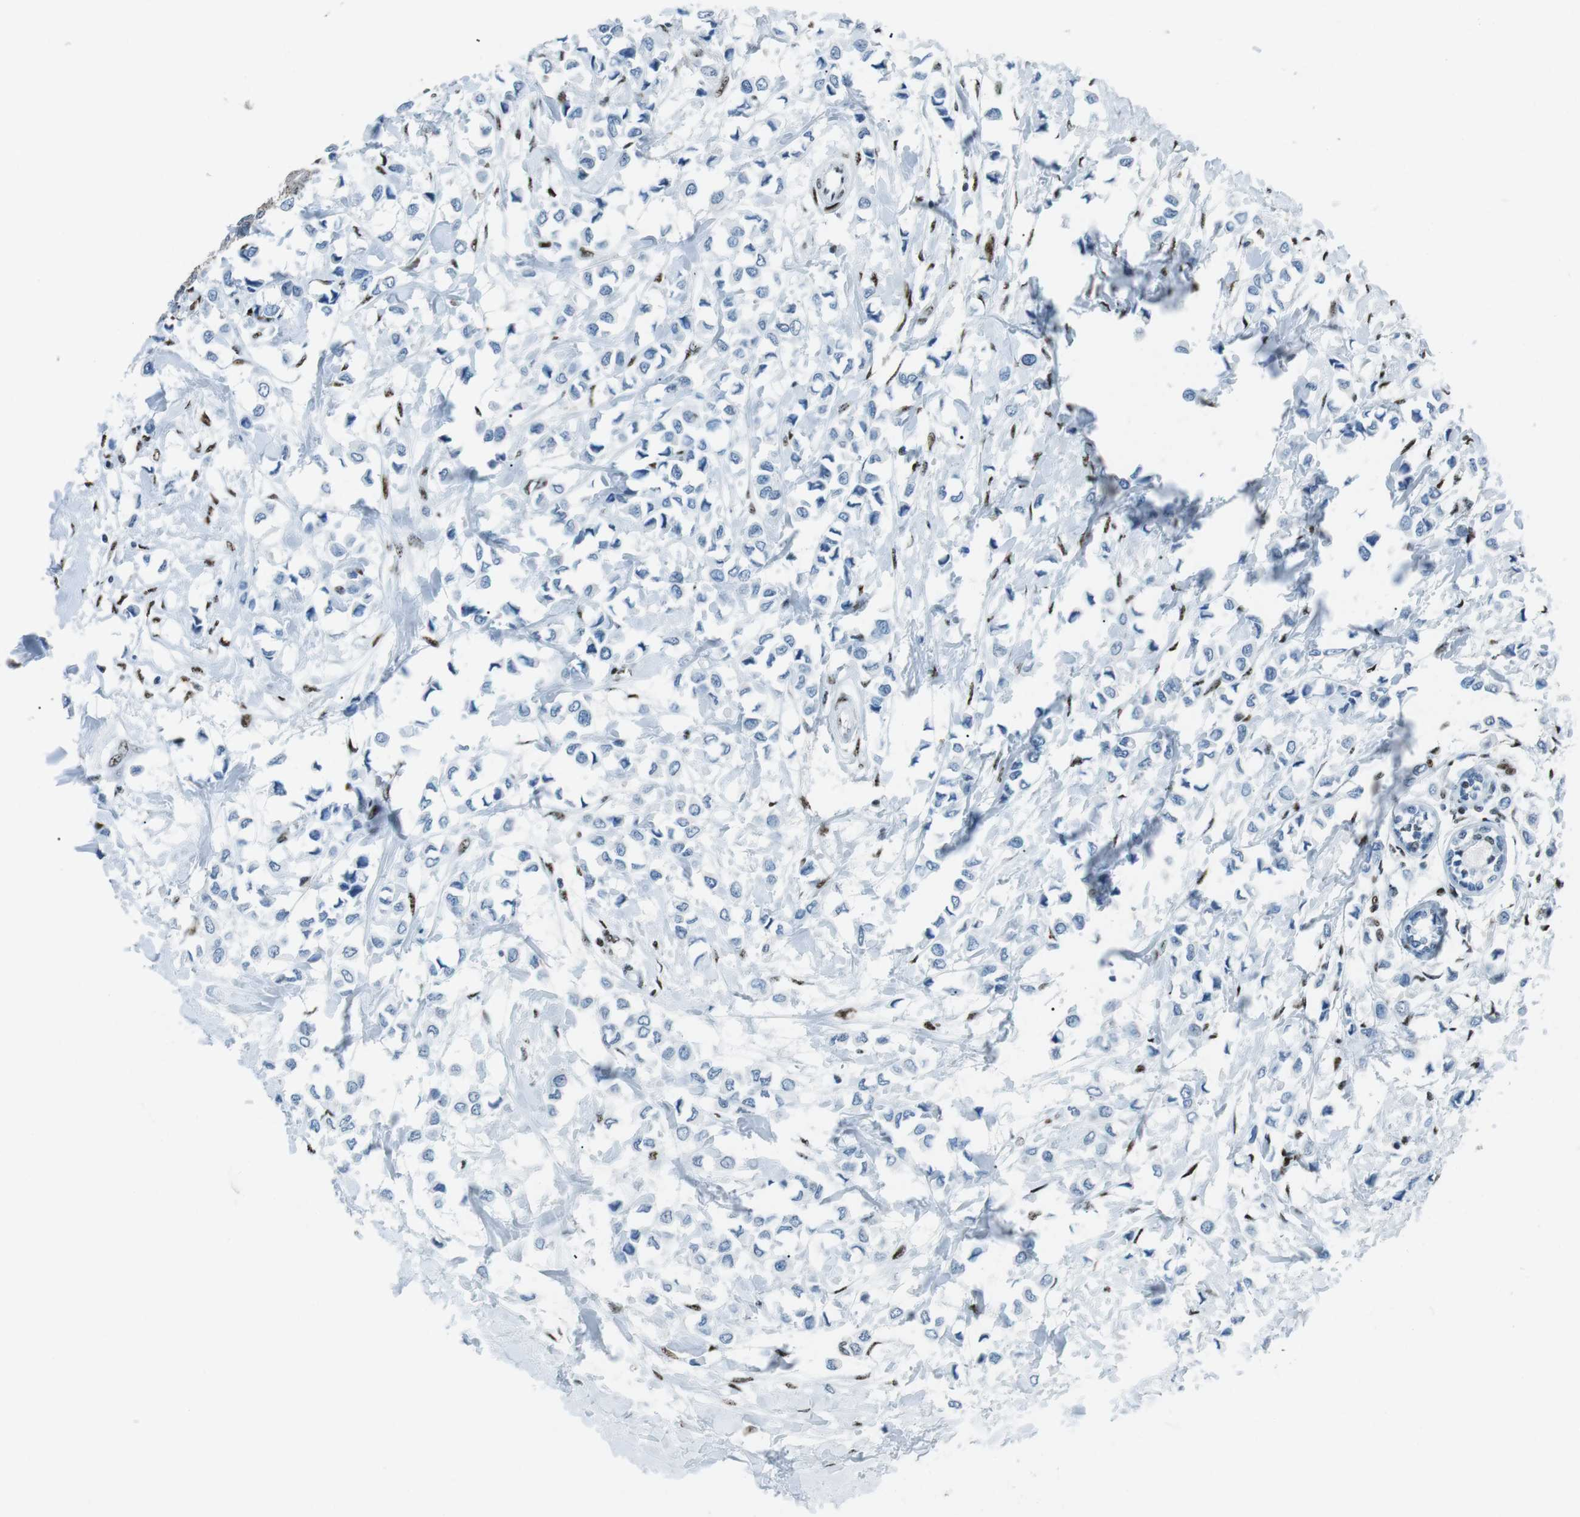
{"staining": {"intensity": "negative", "quantity": "none", "location": "none"}, "tissue": "breast cancer", "cell_type": "Tumor cells", "image_type": "cancer", "snomed": [{"axis": "morphology", "description": "Lobular carcinoma"}, {"axis": "topography", "description": "Breast"}], "caption": "This image is of breast lobular carcinoma stained with immunohistochemistry (IHC) to label a protein in brown with the nuclei are counter-stained blue. There is no expression in tumor cells. Nuclei are stained in blue.", "gene": "PML", "patient": {"sex": "female", "age": 51}}